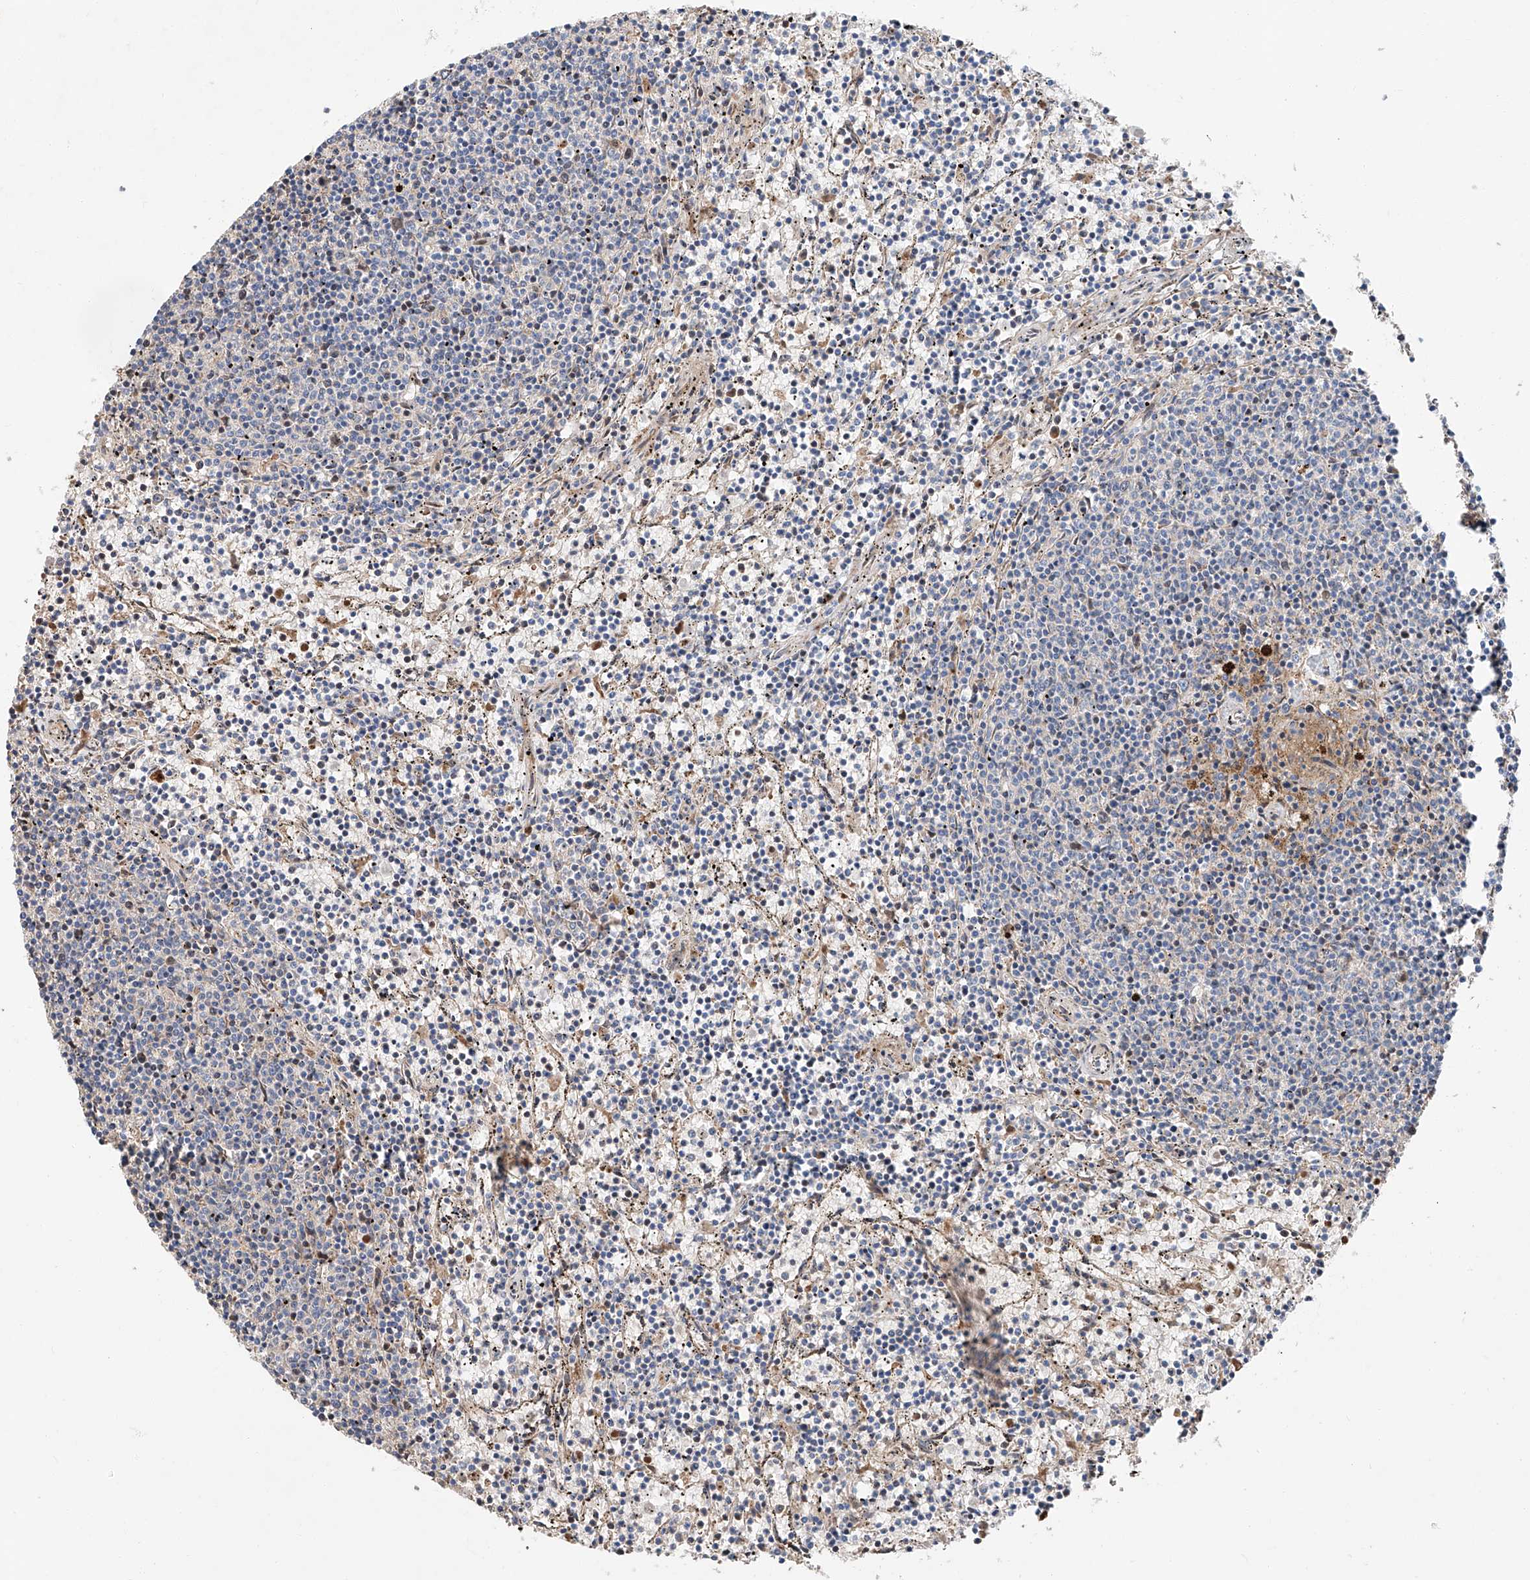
{"staining": {"intensity": "negative", "quantity": "none", "location": "none"}, "tissue": "lymphoma", "cell_type": "Tumor cells", "image_type": "cancer", "snomed": [{"axis": "morphology", "description": "Malignant lymphoma, non-Hodgkin's type, Low grade"}, {"axis": "topography", "description": "Spleen"}], "caption": "Immunohistochemistry histopathology image of neoplastic tissue: lymphoma stained with DAB displays no significant protein staining in tumor cells.", "gene": "USF3", "patient": {"sex": "female", "age": 50}}